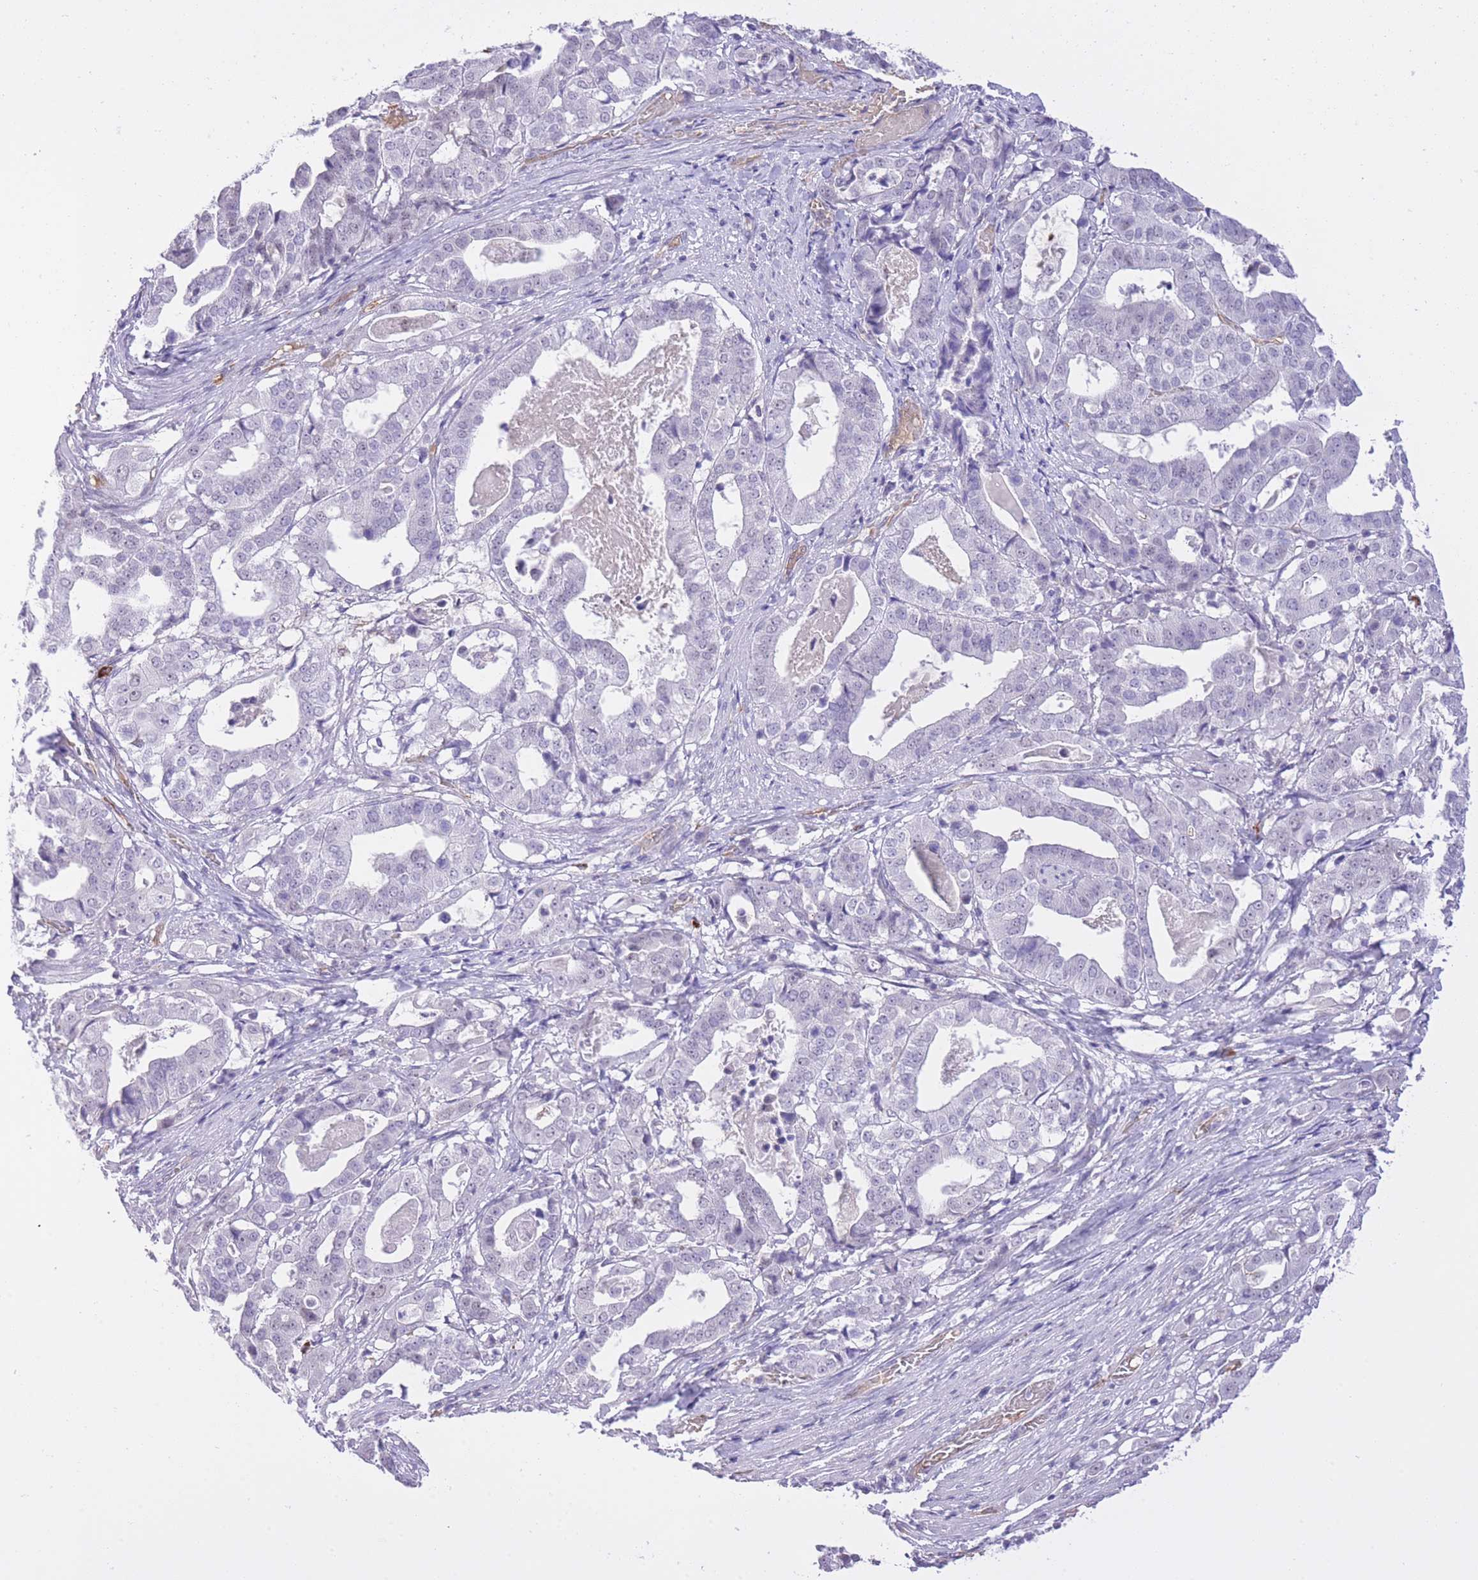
{"staining": {"intensity": "negative", "quantity": "none", "location": "none"}, "tissue": "stomach cancer", "cell_type": "Tumor cells", "image_type": "cancer", "snomed": [{"axis": "morphology", "description": "Adenocarcinoma, NOS"}, {"axis": "topography", "description": "Stomach"}], "caption": "Protein analysis of stomach adenocarcinoma displays no significant positivity in tumor cells.", "gene": "MEIOSIN", "patient": {"sex": "male", "age": 48}}